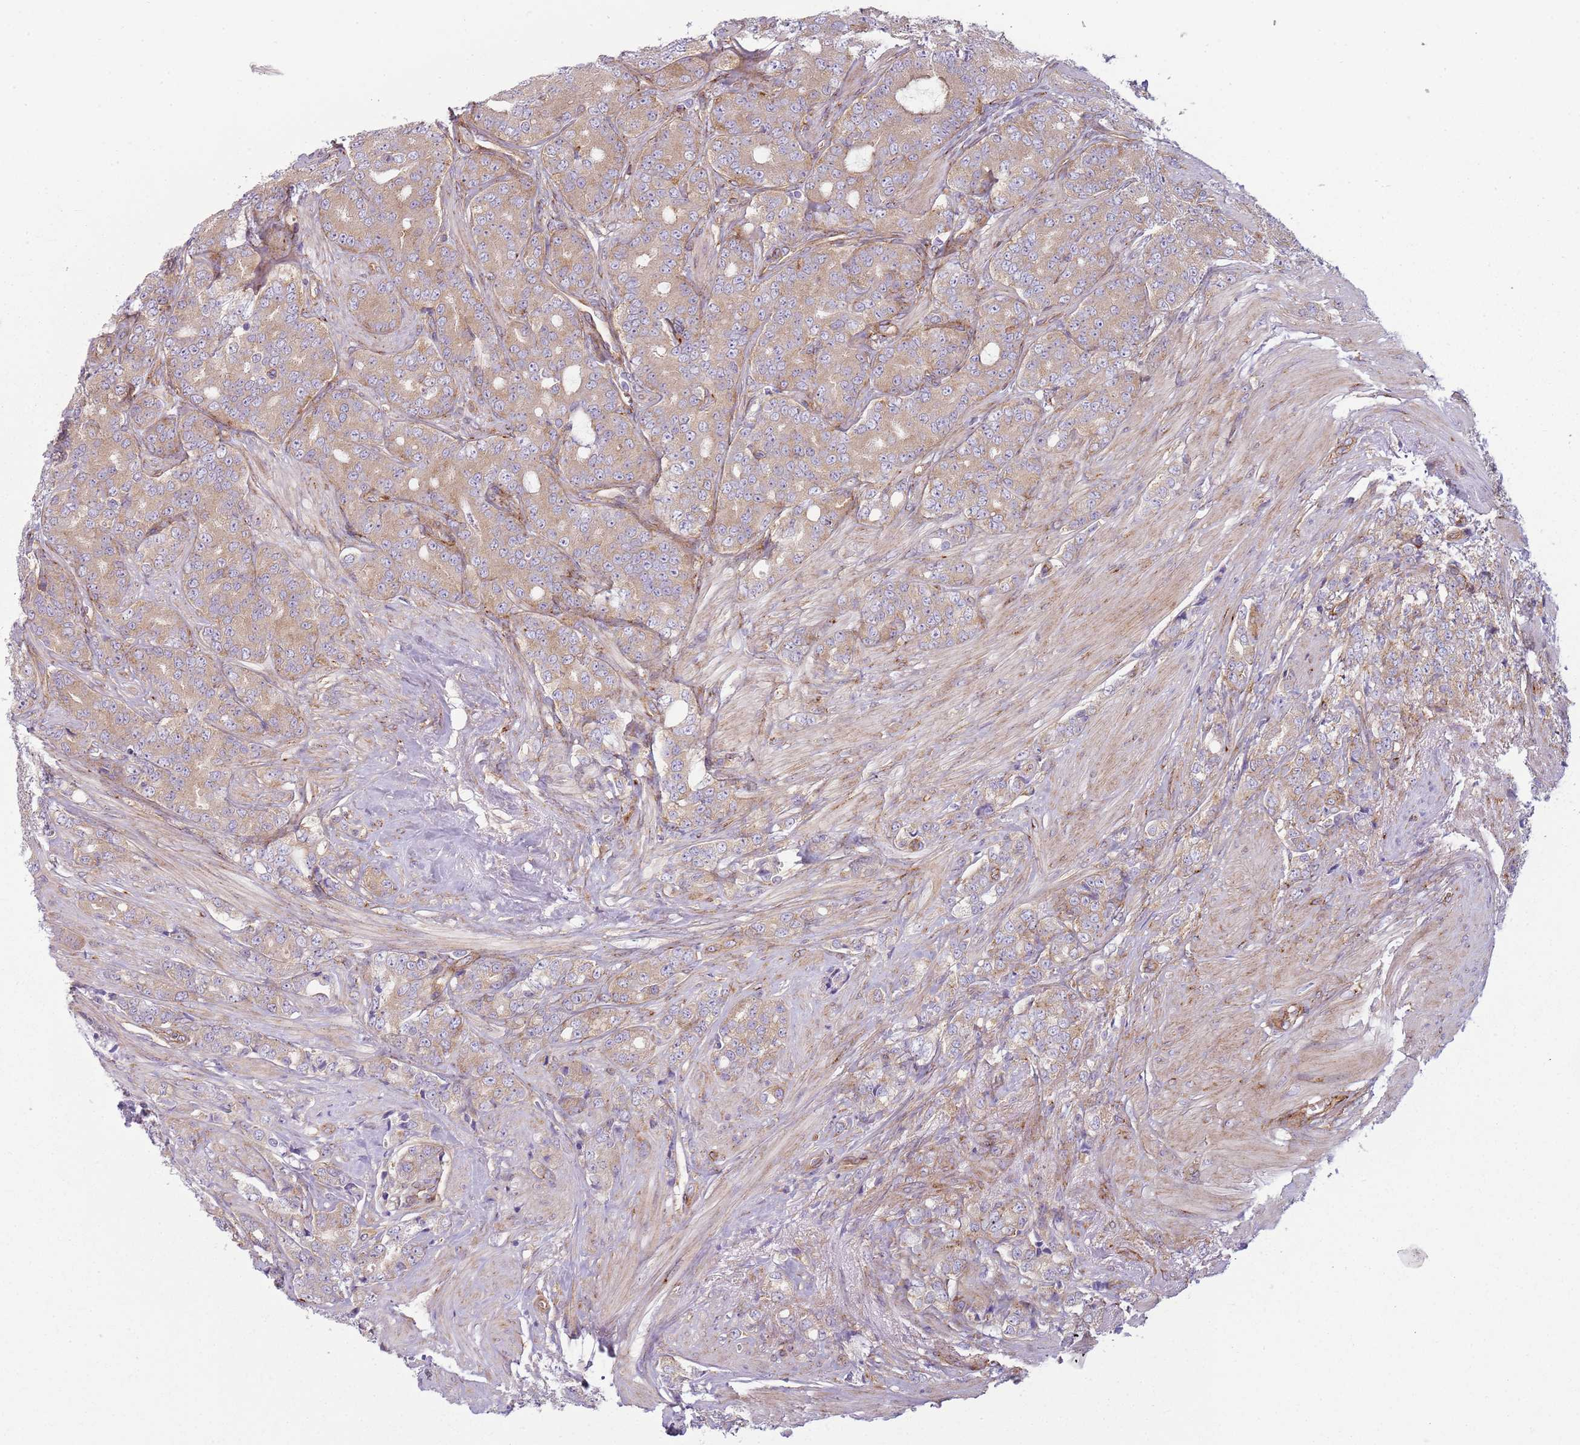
{"staining": {"intensity": "moderate", "quantity": "25%-75%", "location": "cytoplasmic/membranous"}, "tissue": "prostate cancer", "cell_type": "Tumor cells", "image_type": "cancer", "snomed": [{"axis": "morphology", "description": "Adenocarcinoma, High grade"}, {"axis": "topography", "description": "Prostate"}], "caption": "Approximately 25%-75% of tumor cells in human prostate cancer demonstrate moderate cytoplasmic/membranous protein staining as visualized by brown immunohistochemical staining.", "gene": "SNX1", "patient": {"sex": "male", "age": 62}}